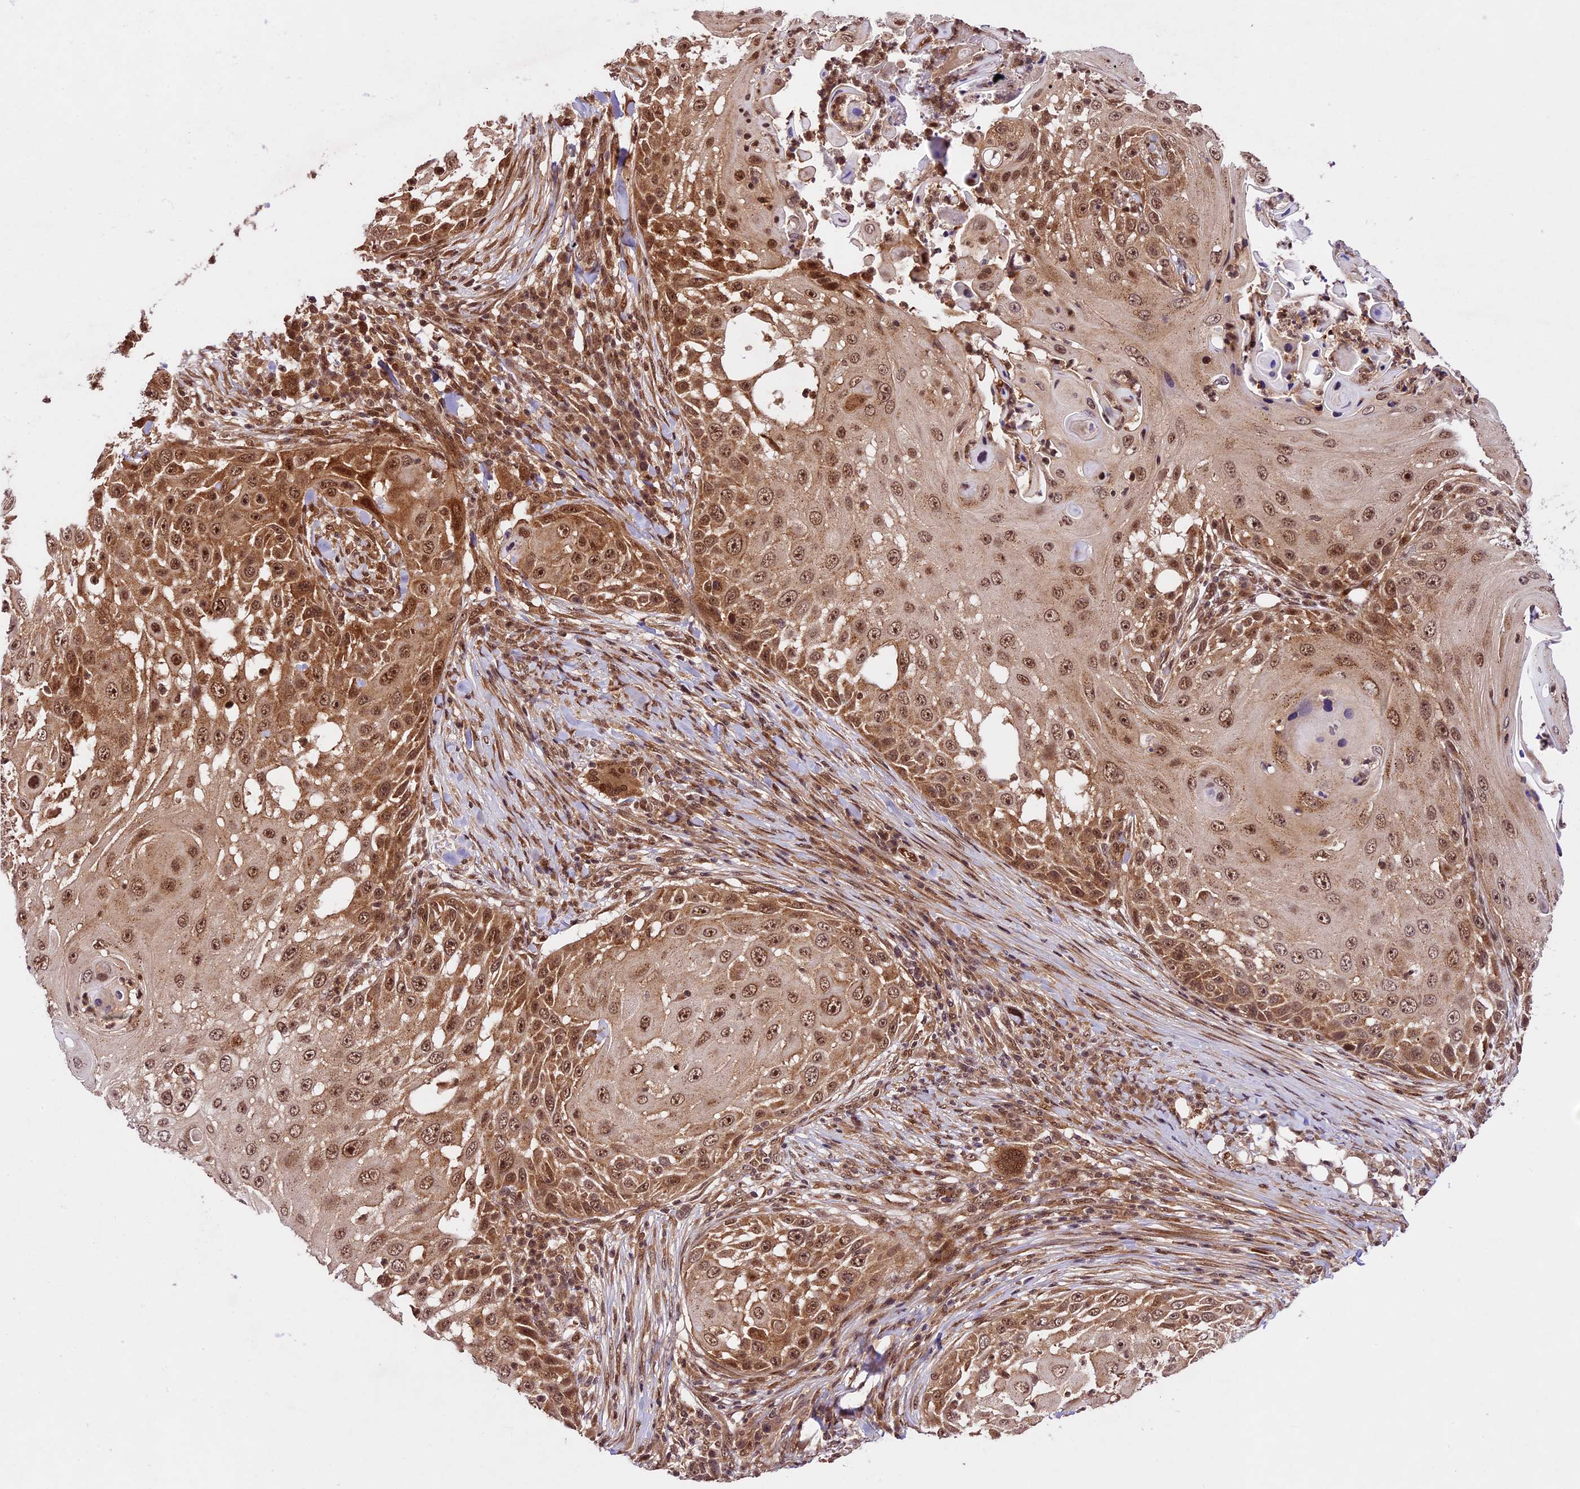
{"staining": {"intensity": "moderate", "quantity": ">75%", "location": "cytoplasmic/membranous,nuclear"}, "tissue": "skin cancer", "cell_type": "Tumor cells", "image_type": "cancer", "snomed": [{"axis": "morphology", "description": "Squamous cell carcinoma, NOS"}, {"axis": "topography", "description": "Skin"}], "caption": "Immunohistochemistry (IHC) (DAB (3,3'-diaminobenzidine)) staining of human skin cancer (squamous cell carcinoma) reveals moderate cytoplasmic/membranous and nuclear protein positivity in about >75% of tumor cells.", "gene": "DHX38", "patient": {"sex": "female", "age": 44}}